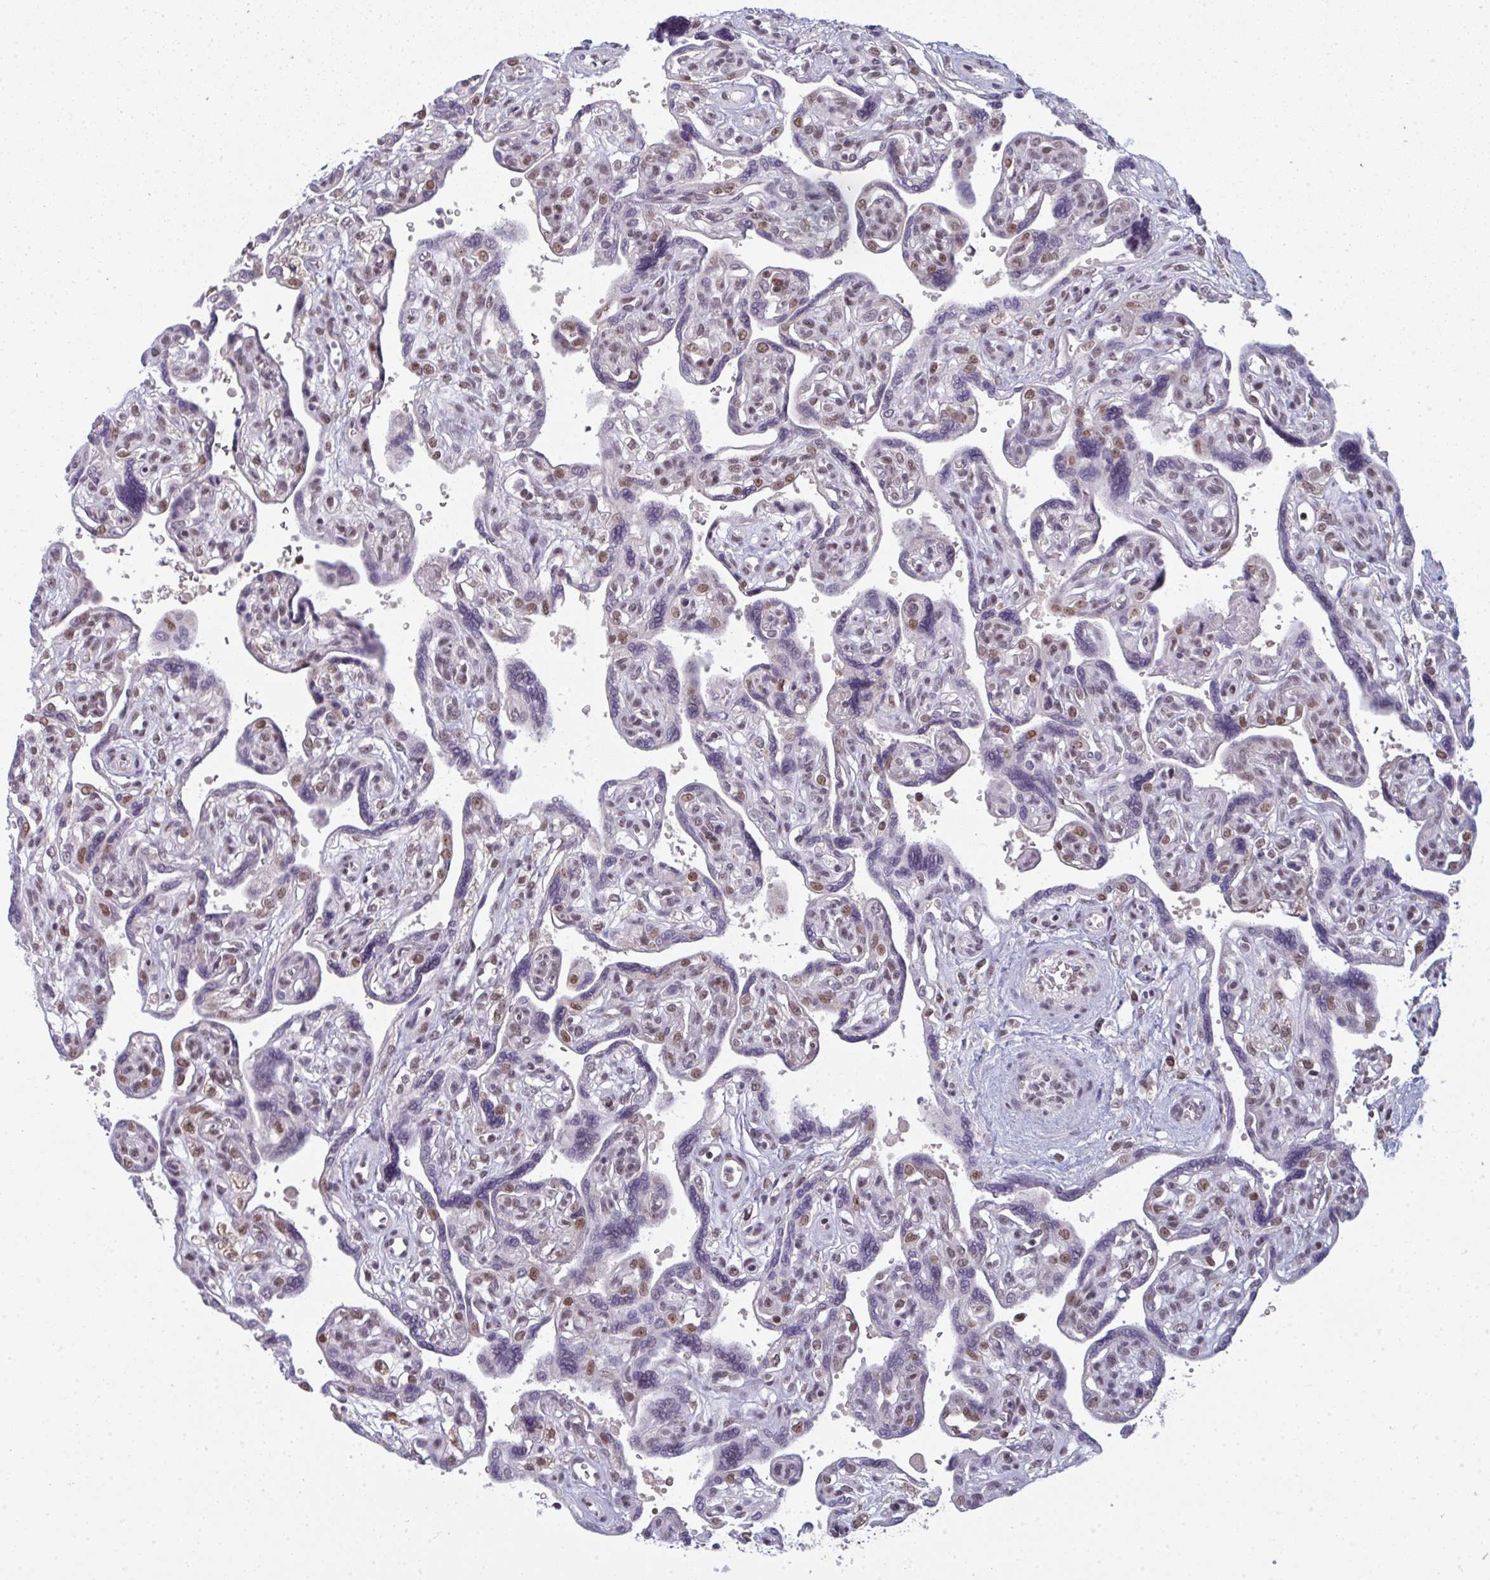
{"staining": {"intensity": "moderate", "quantity": "25%-75%", "location": "nuclear"}, "tissue": "placenta", "cell_type": "Decidual cells", "image_type": "normal", "snomed": [{"axis": "morphology", "description": "Normal tissue, NOS"}, {"axis": "topography", "description": "Placenta"}], "caption": "This micrograph exhibits IHC staining of unremarkable placenta, with medium moderate nuclear positivity in about 25%-75% of decidual cells.", "gene": "ATF1", "patient": {"sex": "female", "age": 39}}